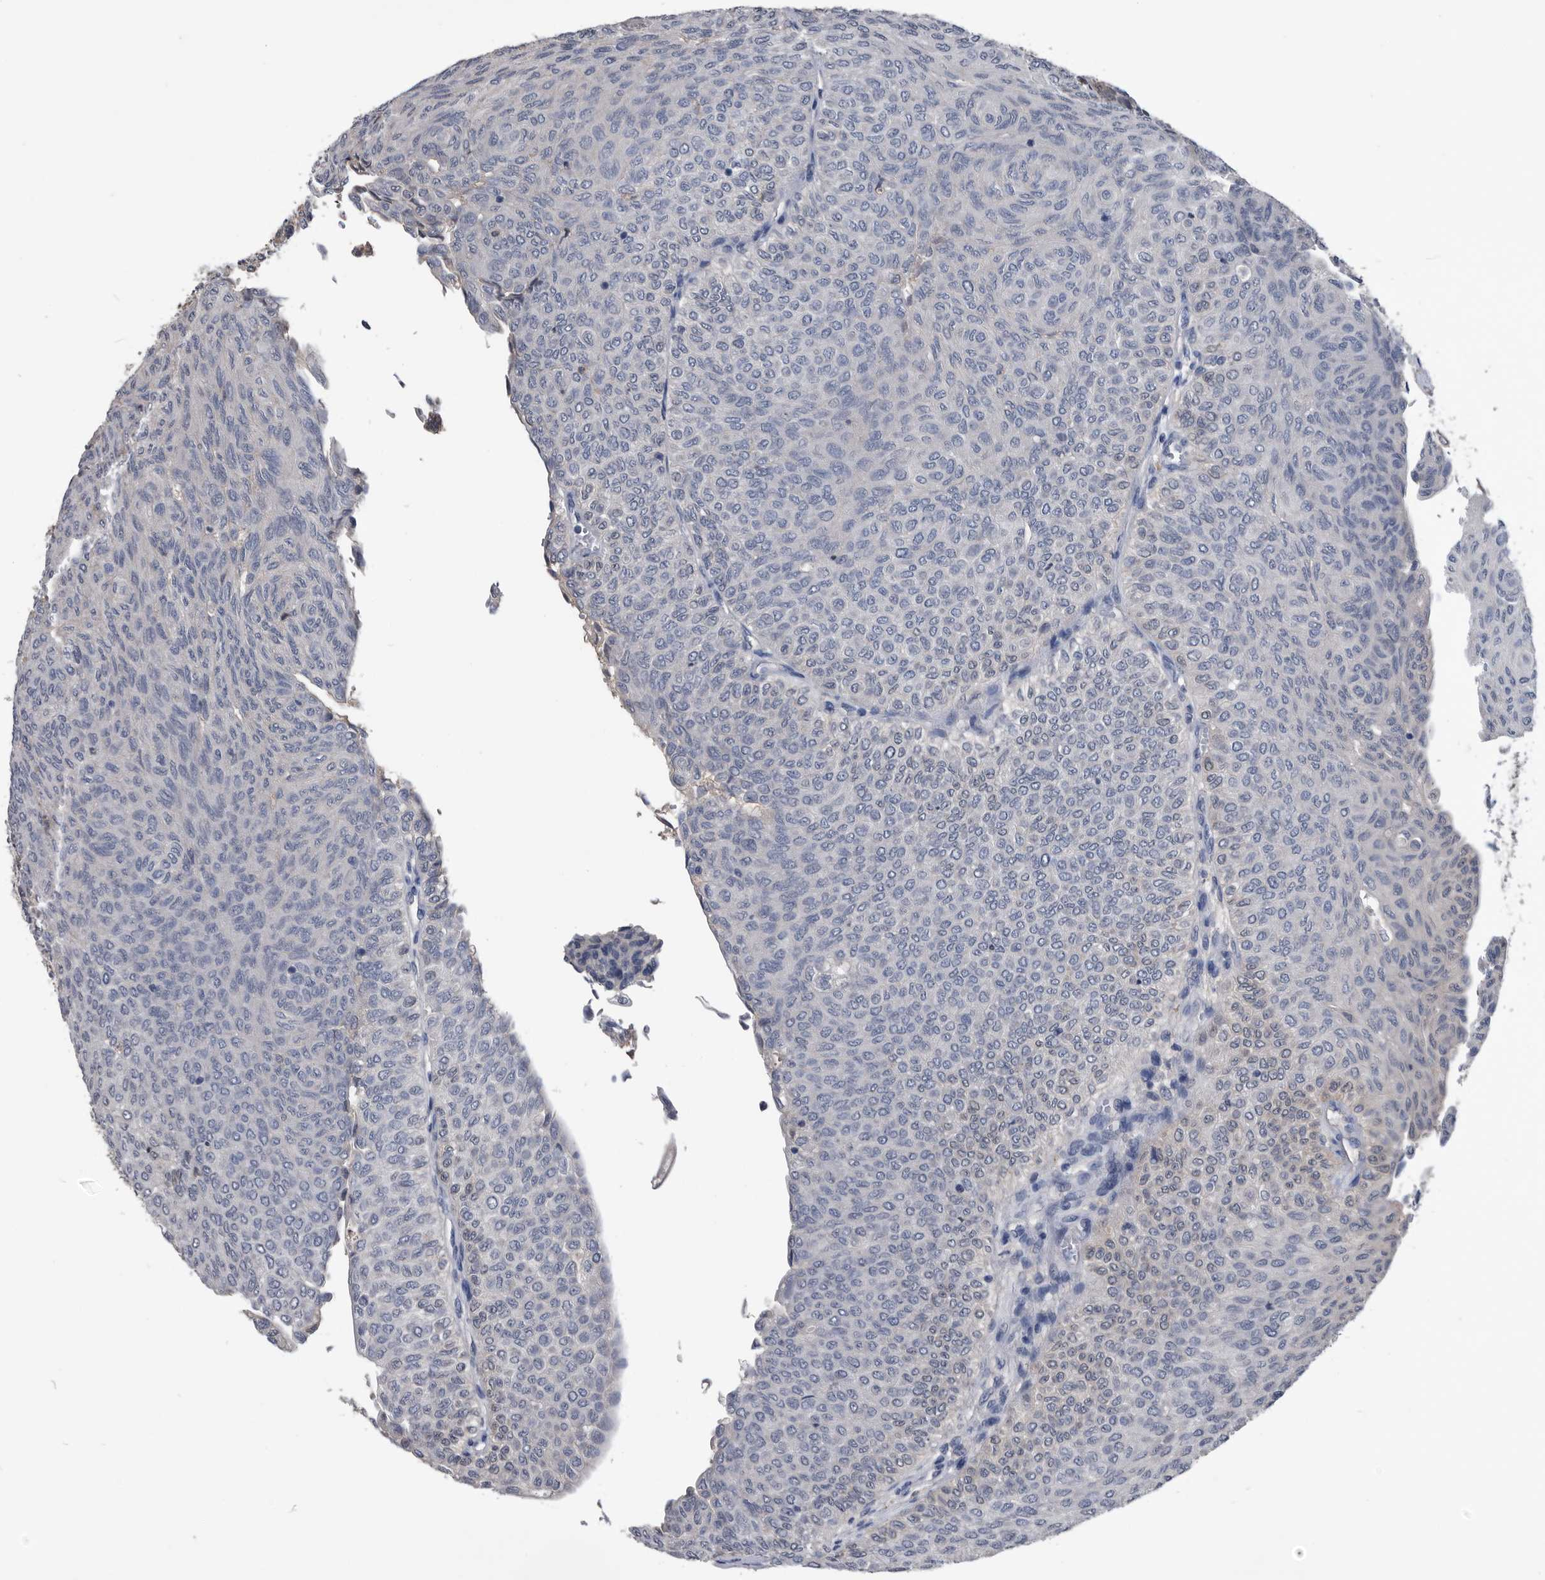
{"staining": {"intensity": "negative", "quantity": "none", "location": "none"}, "tissue": "urothelial cancer", "cell_type": "Tumor cells", "image_type": "cancer", "snomed": [{"axis": "morphology", "description": "Urothelial carcinoma, Low grade"}, {"axis": "topography", "description": "Urinary bladder"}], "caption": "Immunohistochemistry (IHC) image of human urothelial cancer stained for a protein (brown), which displays no positivity in tumor cells.", "gene": "PDXK", "patient": {"sex": "male", "age": 78}}